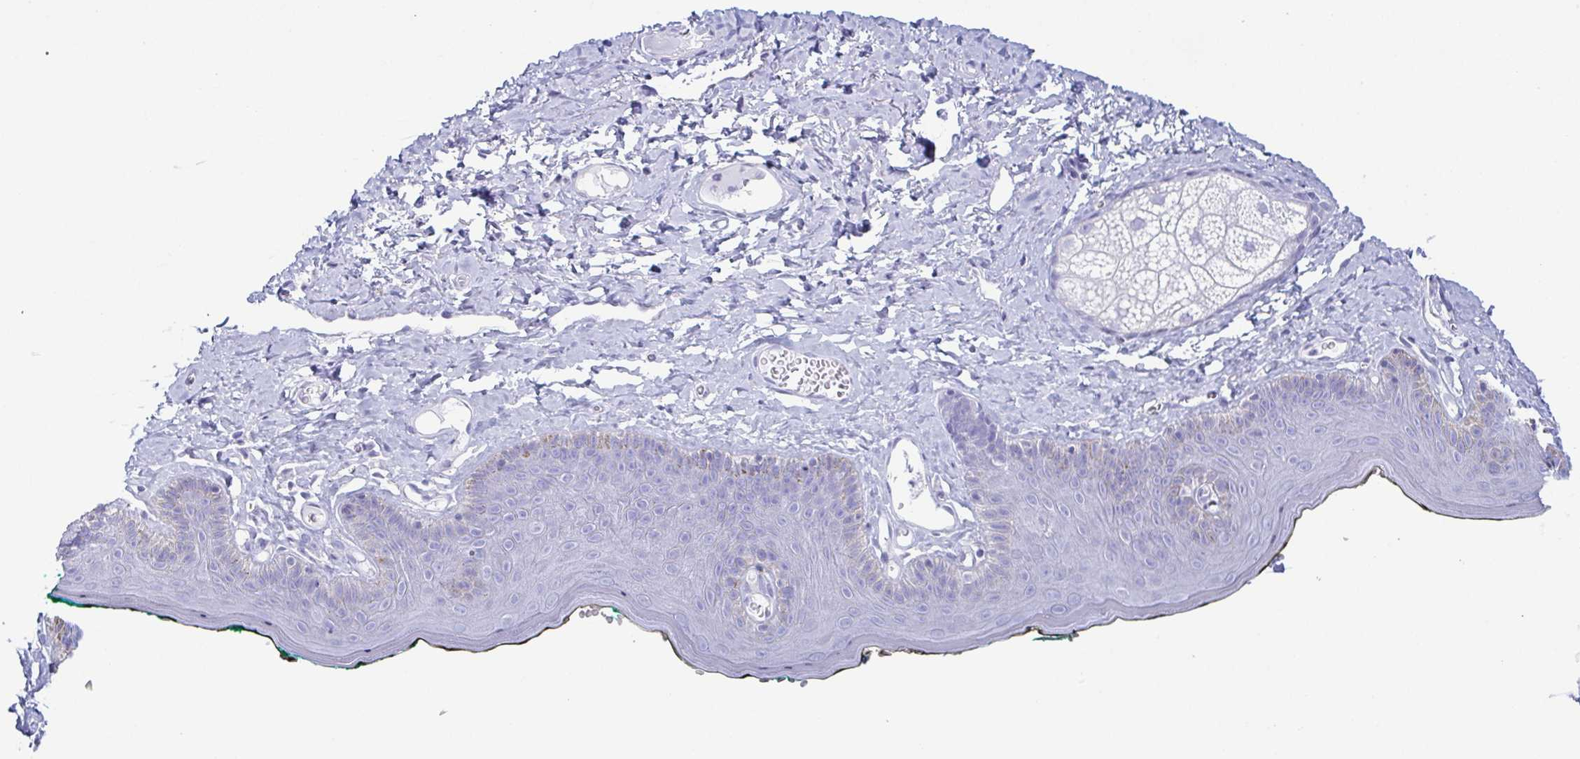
{"staining": {"intensity": "negative", "quantity": "none", "location": "none"}, "tissue": "skin", "cell_type": "Epidermal cells", "image_type": "normal", "snomed": [{"axis": "morphology", "description": "Normal tissue, NOS"}, {"axis": "topography", "description": "Vulva"}, {"axis": "topography", "description": "Peripheral nerve tissue"}], "caption": "Immunohistochemistry (IHC) of unremarkable skin reveals no staining in epidermal cells. (Brightfield microscopy of DAB (3,3'-diaminobenzidine) immunohistochemistry (IHC) at high magnification).", "gene": "PRR27", "patient": {"sex": "female", "age": 66}}